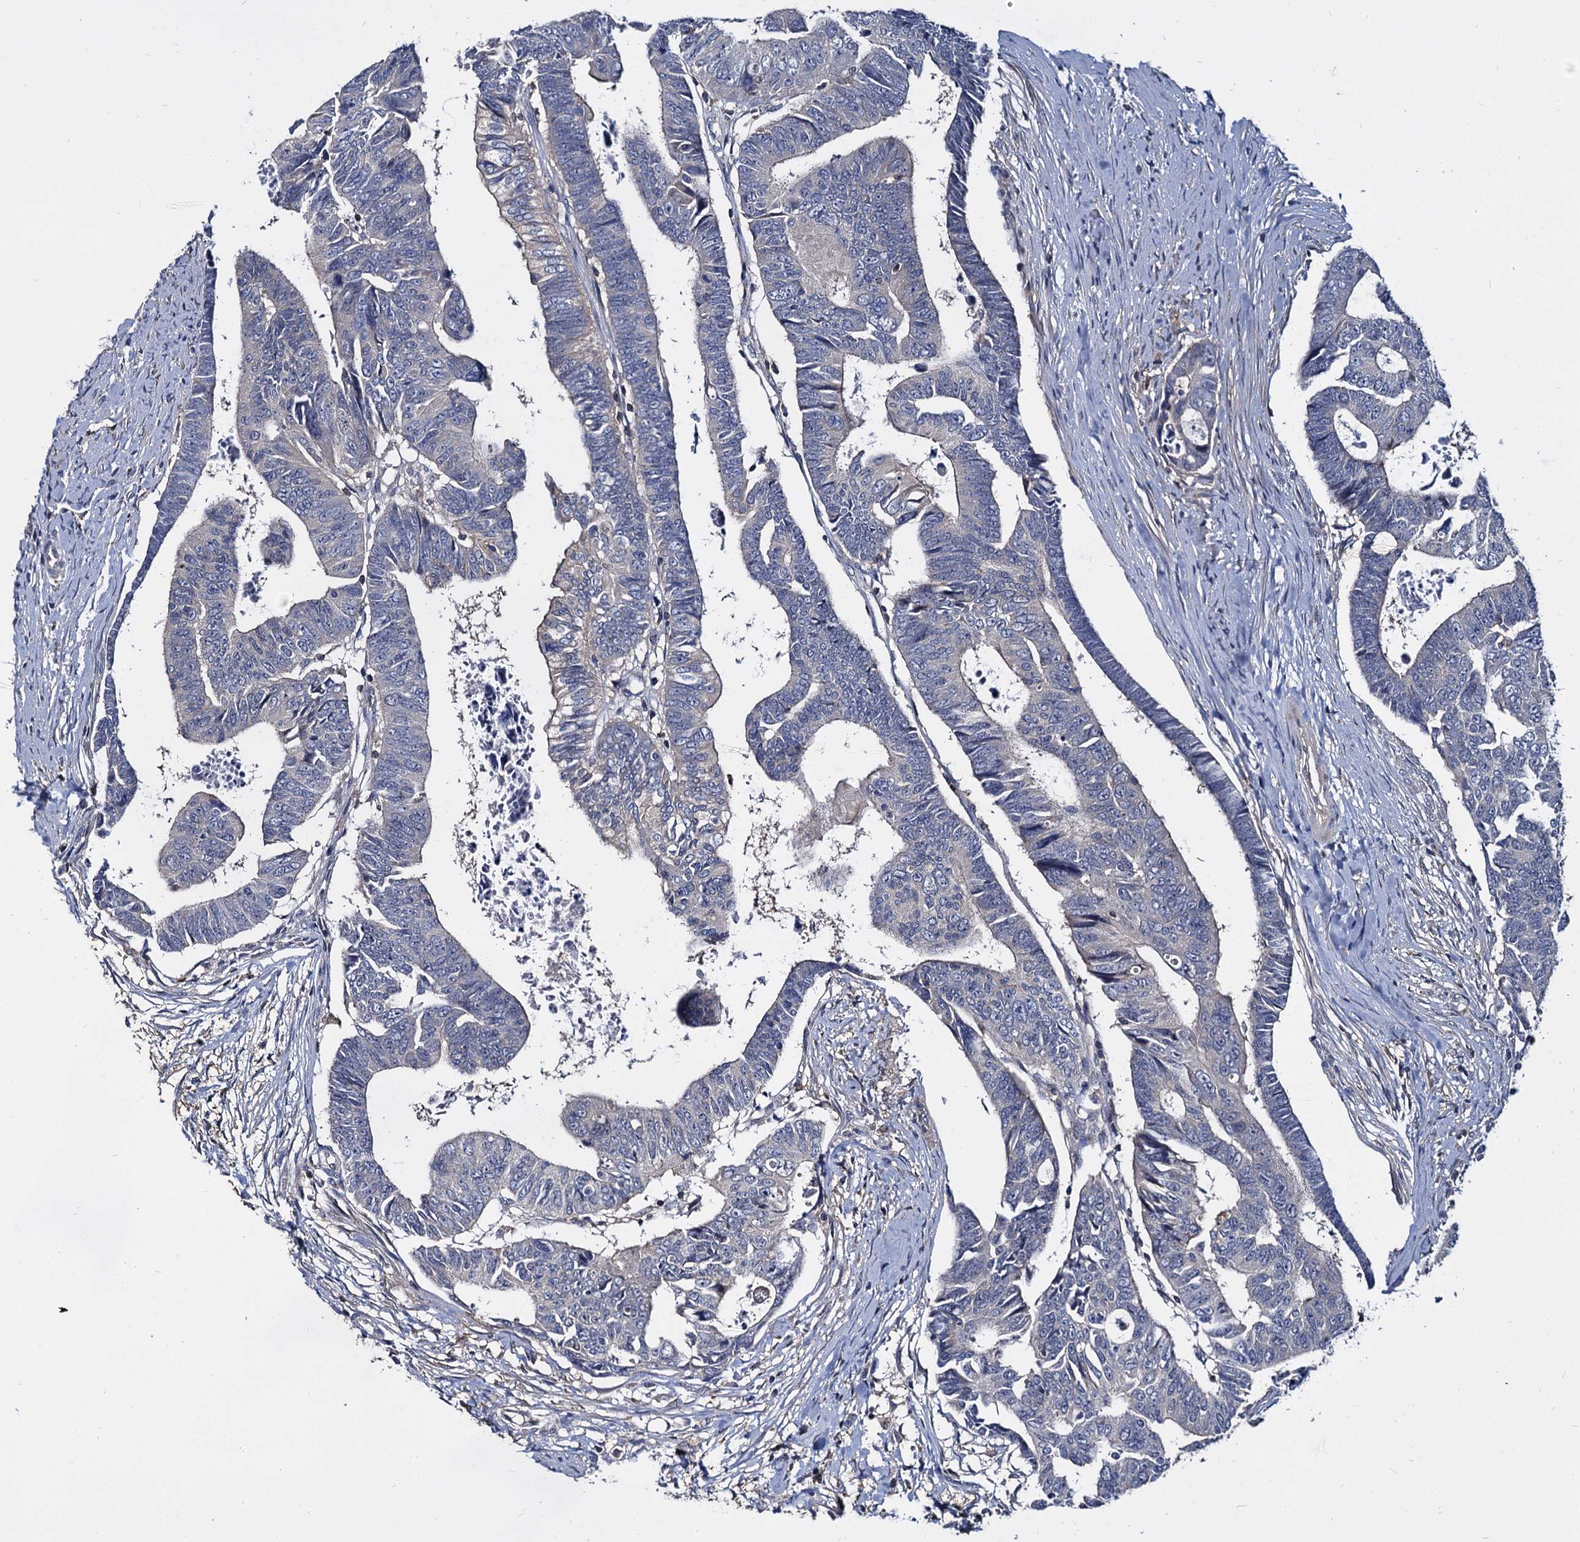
{"staining": {"intensity": "negative", "quantity": "none", "location": "none"}, "tissue": "colorectal cancer", "cell_type": "Tumor cells", "image_type": "cancer", "snomed": [{"axis": "morphology", "description": "Adenocarcinoma, NOS"}, {"axis": "topography", "description": "Rectum"}], "caption": "Colorectal cancer stained for a protein using IHC shows no staining tumor cells.", "gene": "ANKRD13A", "patient": {"sex": "female", "age": 65}}